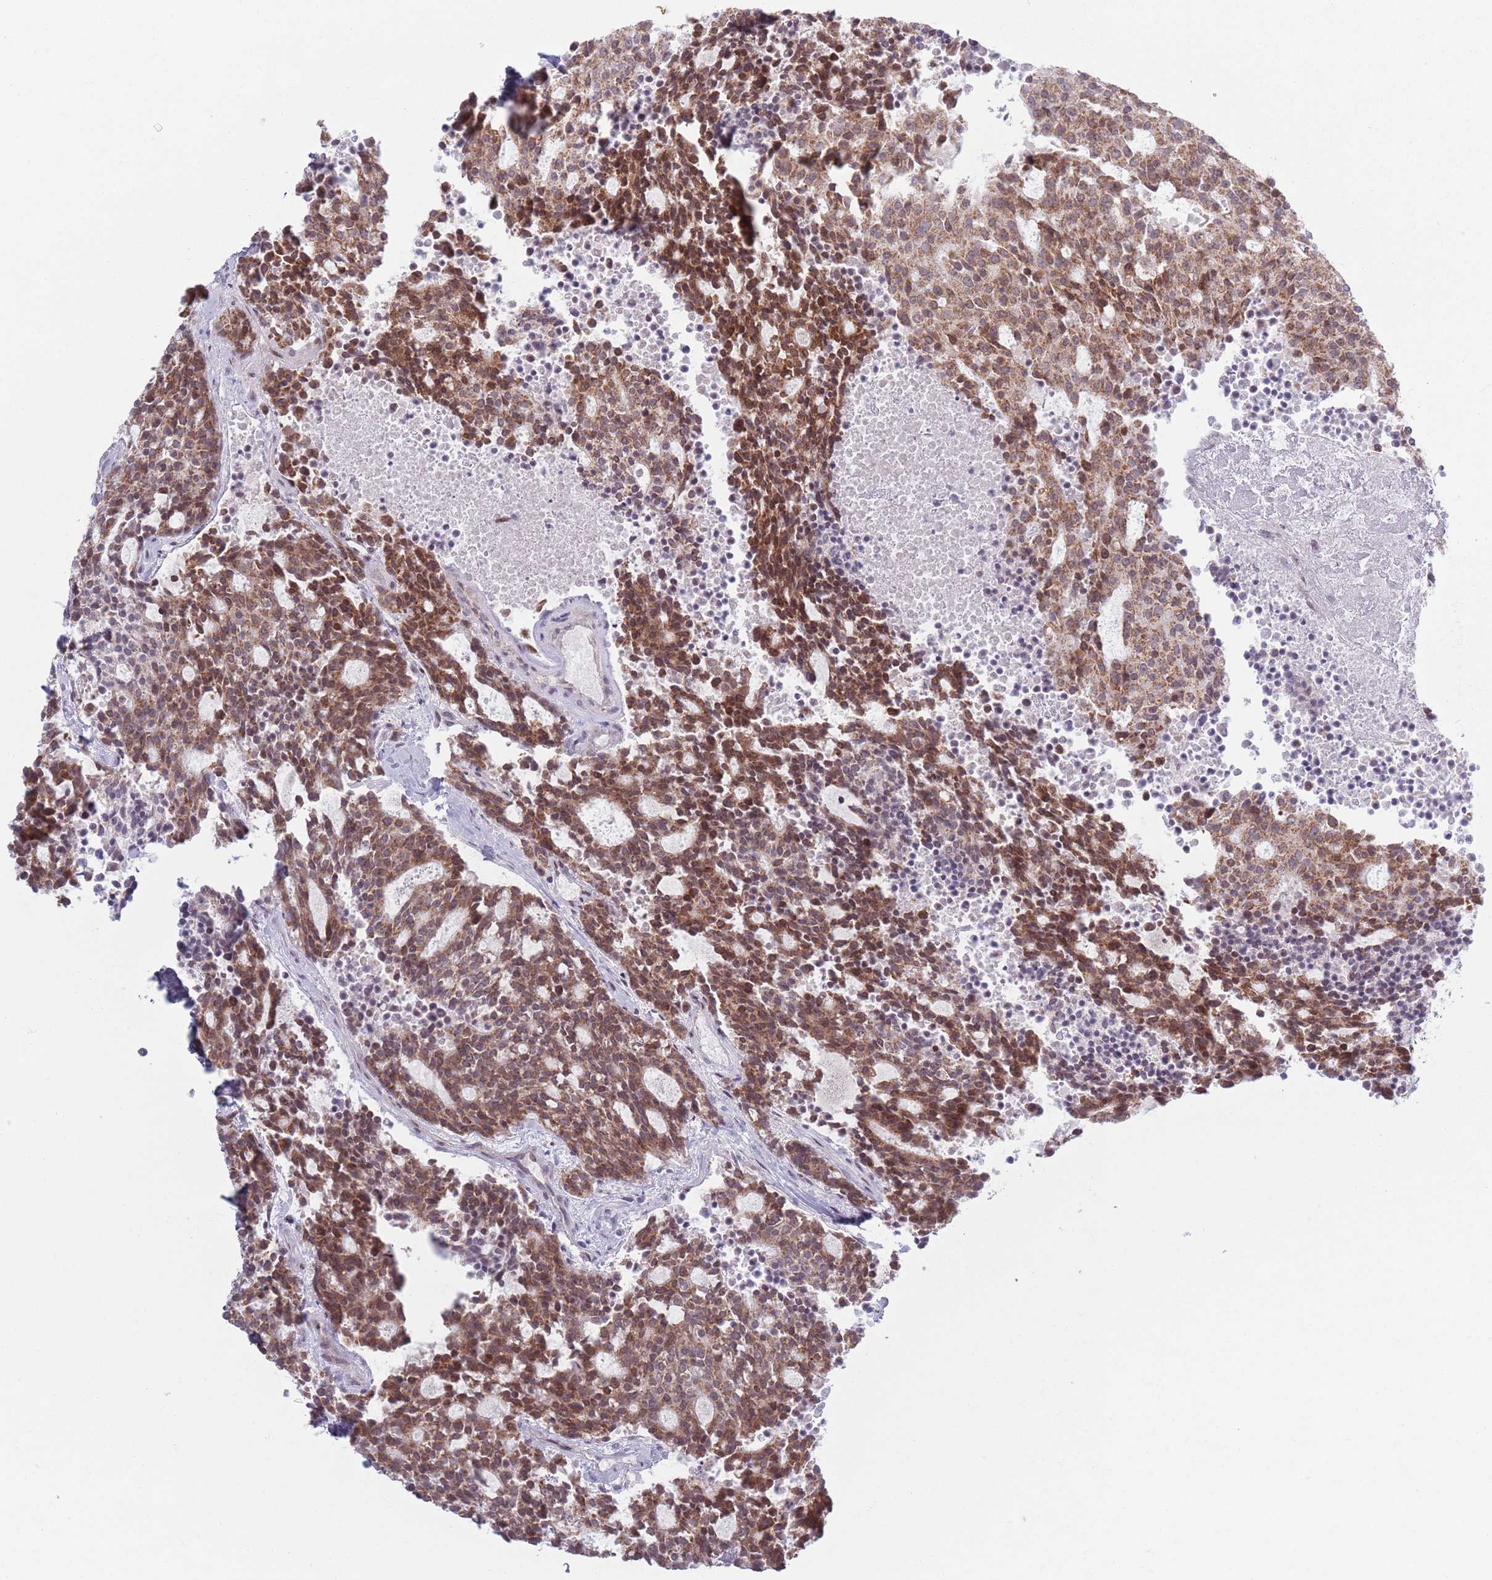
{"staining": {"intensity": "moderate", "quantity": ">75%", "location": "cytoplasmic/membranous,nuclear"}, "tissue": "carcinoid", "cell_type": "Tumor cells", "image_type": "cancer", "snomed": [{"axis": "morphology", "description": "Carcinoid, malignant, NOS"}, {"axis": "topography", "description": "Pancreas"}], "caption": "Approximately >75% of tumor cells in human carcinoid reveal moderate cytoplasmic/membranous and nuclear protein staining as visualized by brown immunohistochemical staining.", "gene": "MRPL34", "patient": {"sex": "female", "age": 54}}